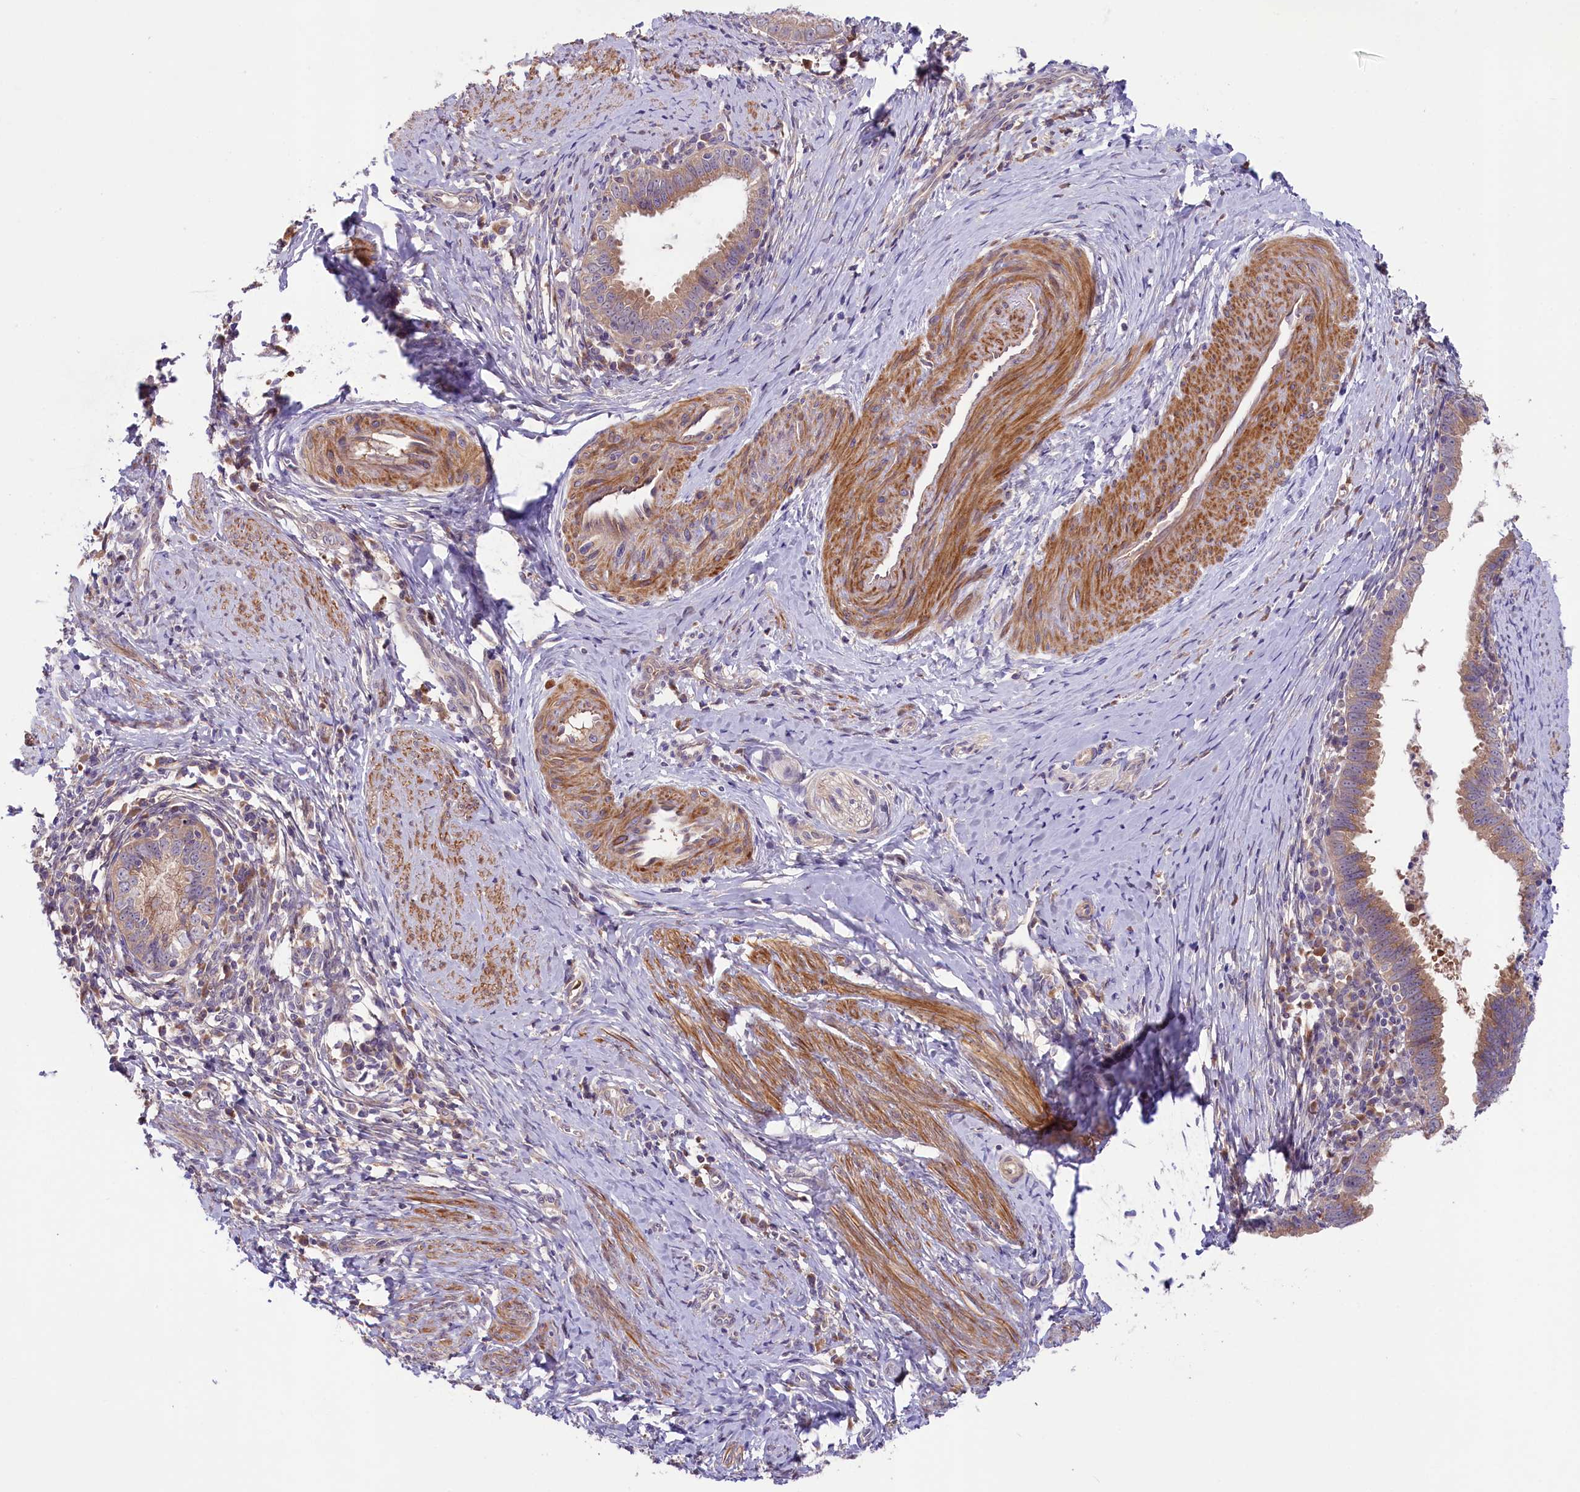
{"staining": {"intensity": "moderate", "quantity": ">75%", "location": "cytoplasmic/membranous"}, "tissue": "cervical cancer", "cell_type": "Tumor cells", "image_type": "cancer", "snomed": [{"axis": "morphology", "description": "Adenocarcinoma, NOS"}, {"axis": "topography", "description": "Cervix"}], "caption": "A histopathology image showing moderate cytoplasmic/membranous expression in approximately >75% of tumor cells in cervical cancer, as visualized by brown immunohistochemical staining.", "gene": "COG8", "patient": {"sex": "female", "age": 36}}